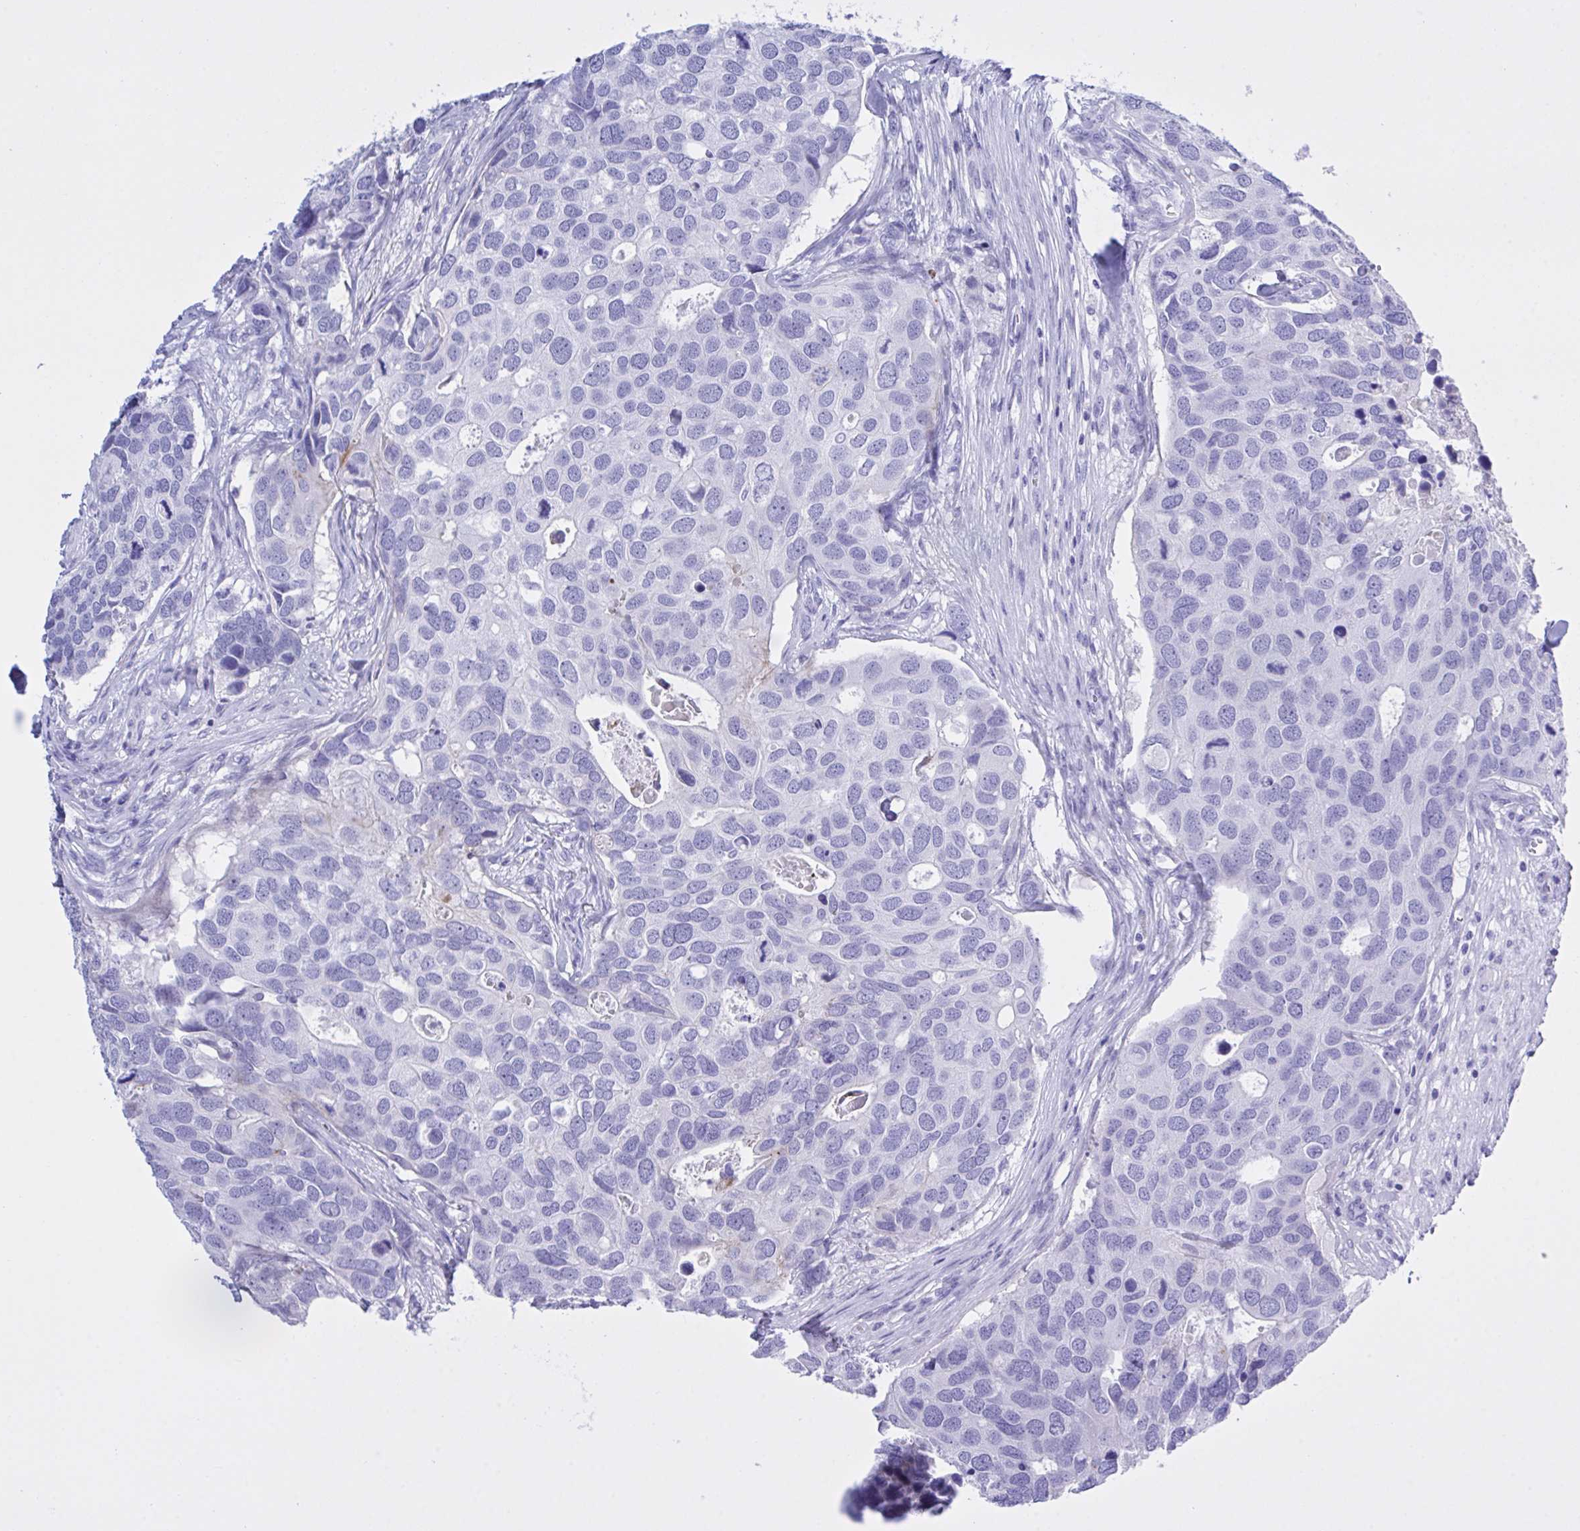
{"staining": {"intensity": "negative", "quantity": "none", "location": "none"}, "tissue": "breast cancer", "cell_type": "Tumor cells", "image_type": "cancer", "snomed": [{"axis": "morphology", "description": "Duct carcinoma"}, {"axis": "topography", "description": "Breast"}], "caption": "Tumor cells show no significant protein positivity in intraductal carcinoma (breast).", "gene": "BEX5", "patient": {"sex": "female", "age": 83}}